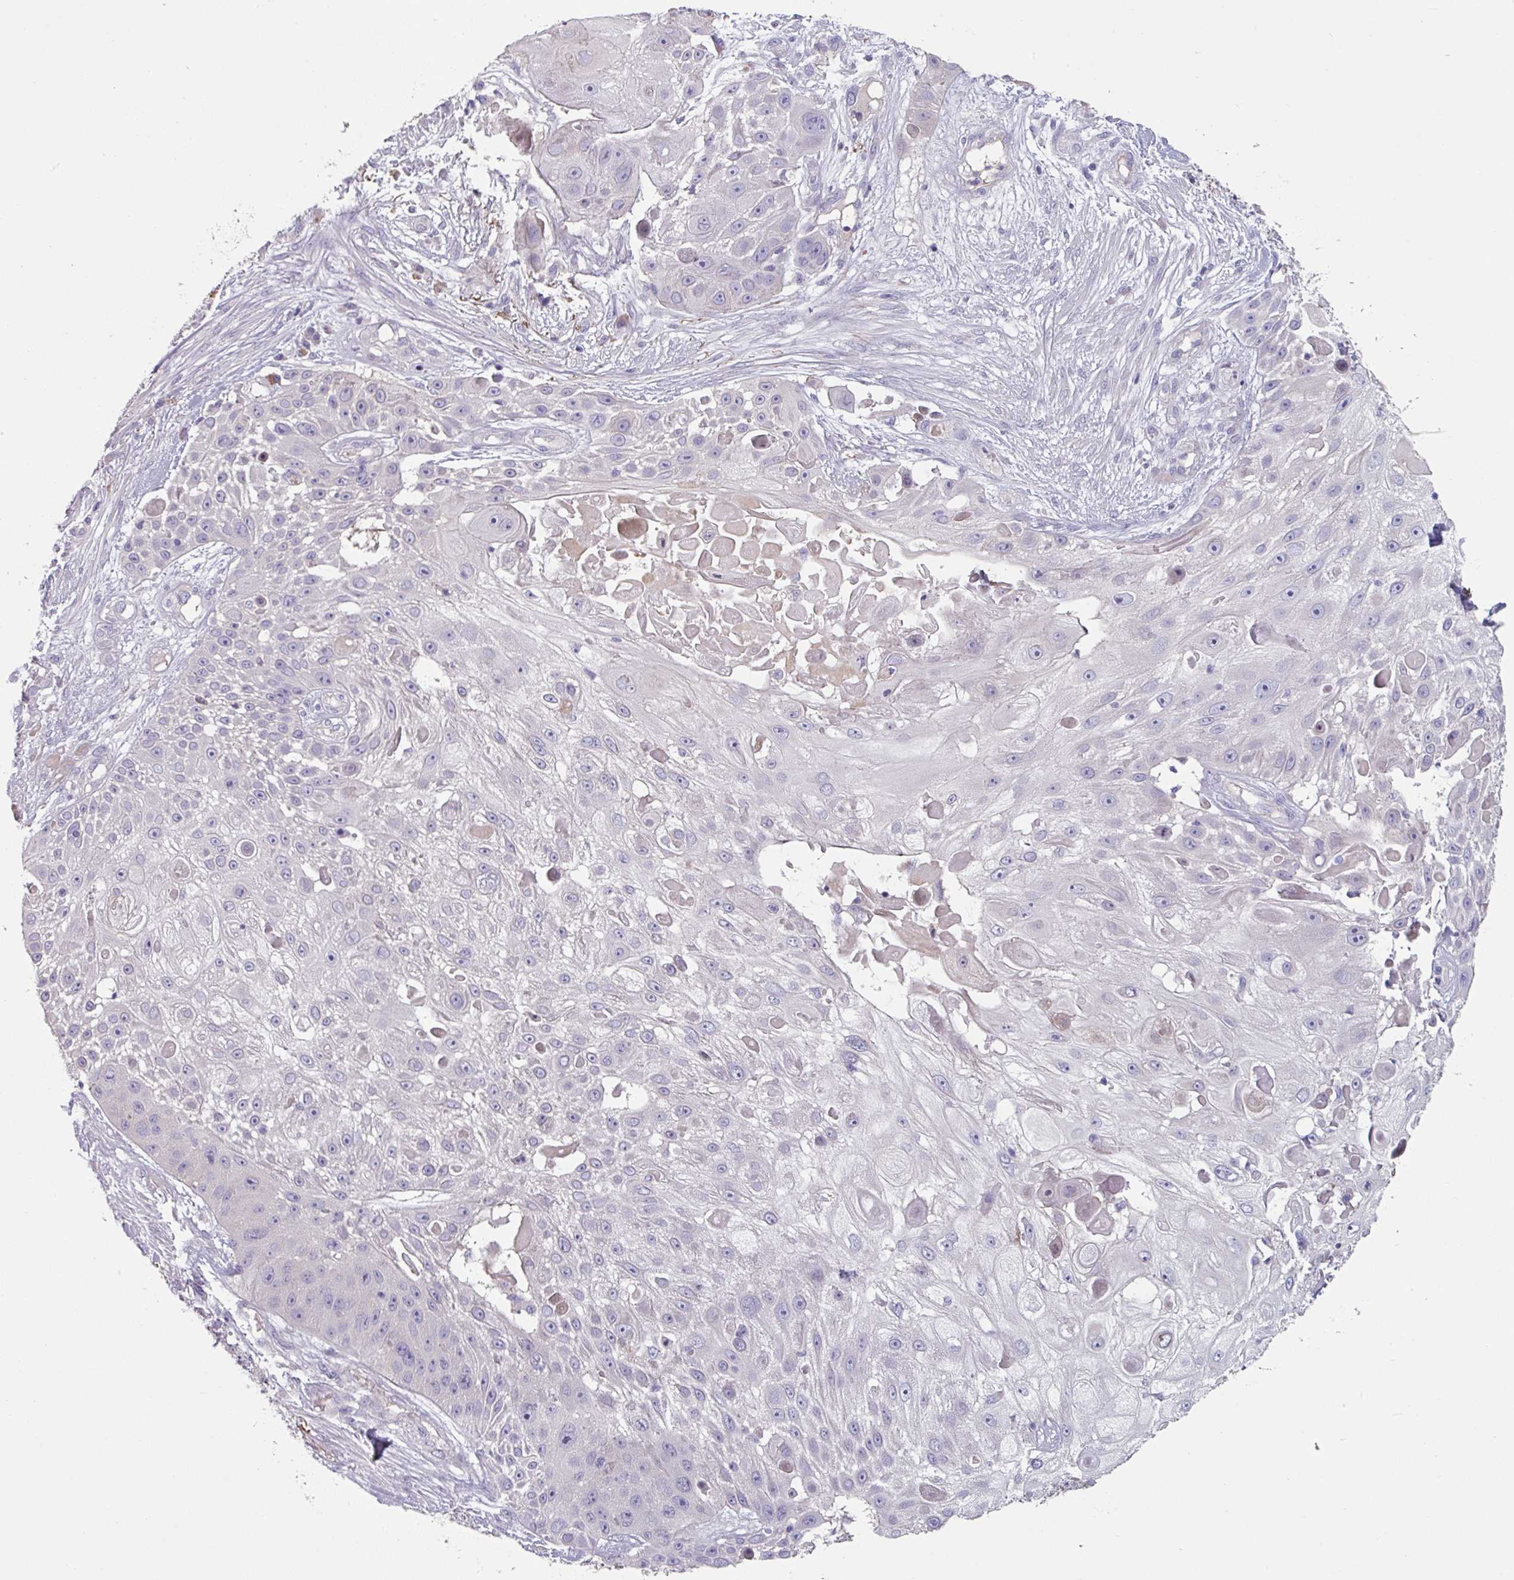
{"staining": {"intensity": "negative", "quantity": "none", "location": "none"}, "tissue": "skin cancer", "cell_type": "Tumor cells", "image_type": "cancer", "snomed": [{"axis": "morphology", "description": "Squamous cell carcinoma, NOS"}, {"axis": "topography", "description": "Skin"}], "caption": "A high-resolution micrograph shows immunohistochemistry staining of squamous cell carcinoma (skin), which shows no significant staining in tumor cells. Nuclei are stained in blue.", "gene": "TMEM132A", "patient": {"sex": "female", "age": 86}}